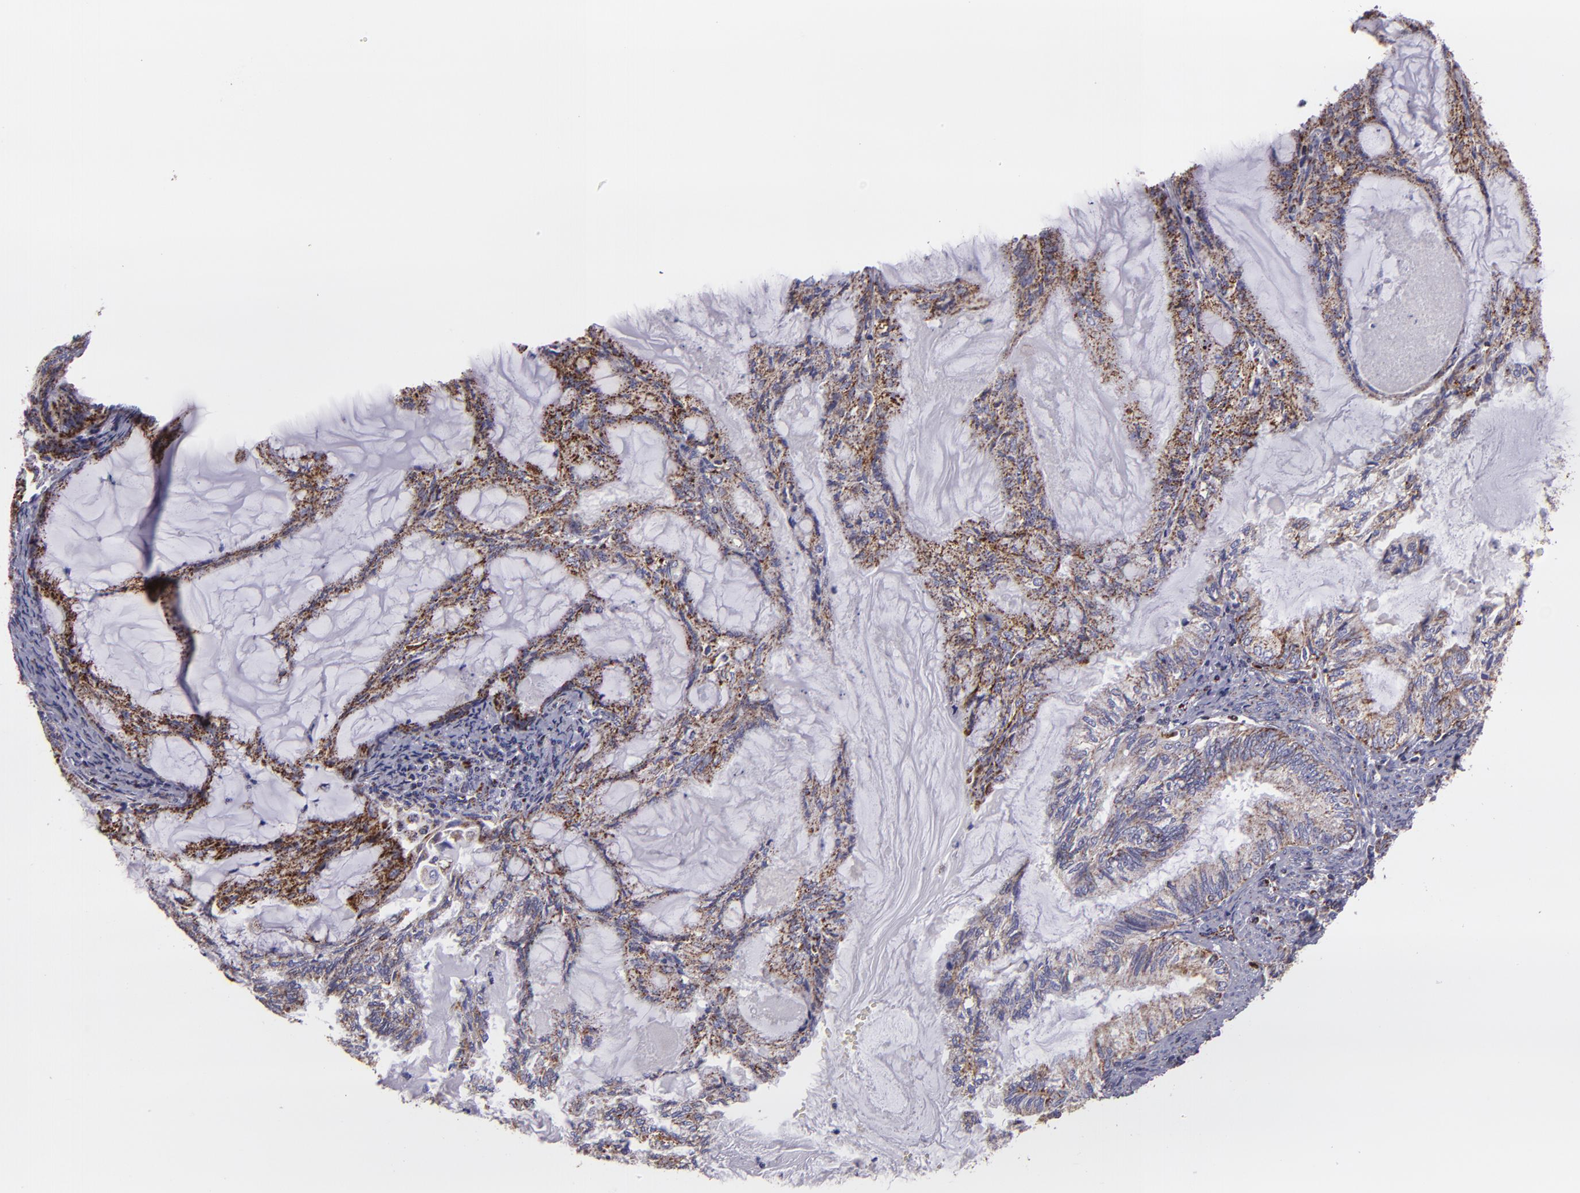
{"staining": {"intensity": "moderate", "quantity": "25%-75%", "location": "cytoplasmic/membranous"}, "tissue": "endometrial cancer", "cell_type": "Tumor cells", "image_type": "cancer", "snomed": [{"axis": "morphology", "description": "Adenocarcinoma, NOS"}, {"axis": "topography", "description": "Endometrium"}], "caption": "Endometrial adenocarcinoma stained with DAB immunohistochemistry (IHC) displays medium levels of moderate cytoplasmic/membranous expression in approximately 25%-75% of tumor cells.", "gene": "HSPD1", "patient": {"sex": "female", "age": 86}}